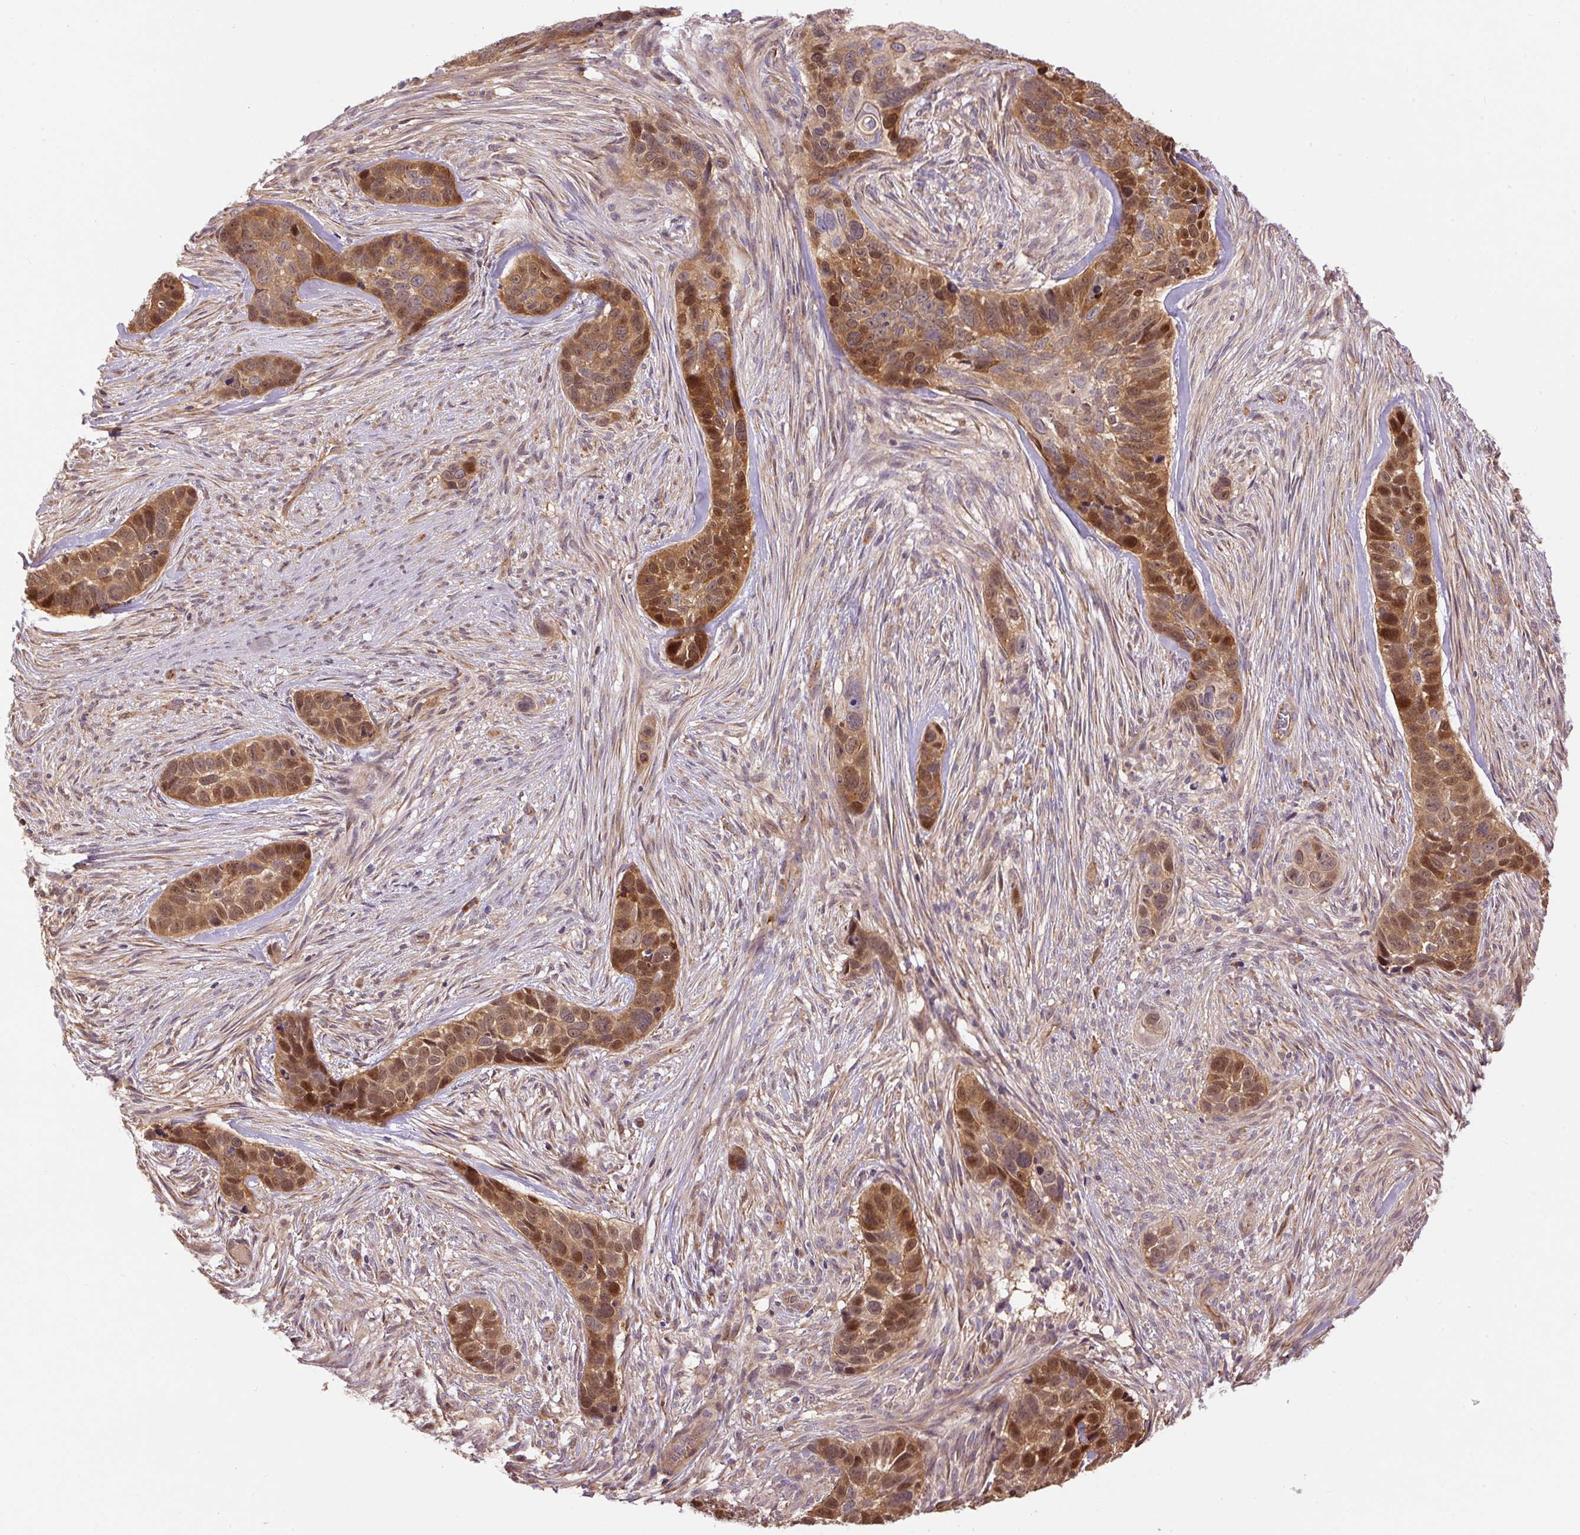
{"staining": {"intensity": "moderate", "quantity": ">75%", "location": "cytoplasmic/membranous,nuclear"}, "tissue": "skin cancer", "cell_type": "Tumor cells", "image_type": "cancer", "snomed": [{"axis": "morphology", "description": "Basal cell carcinoma"}, {"axis": "topography", "description": "Skin"}], "caption": "Approximately >75% of tumor cells in skin cancer show moderate cytoplasmic/membranous and nuclear protein staining as visualized by brown immunohistochemical staining.", "gene": "PPME1", "patient": {"sex": "female", "age": 82}}